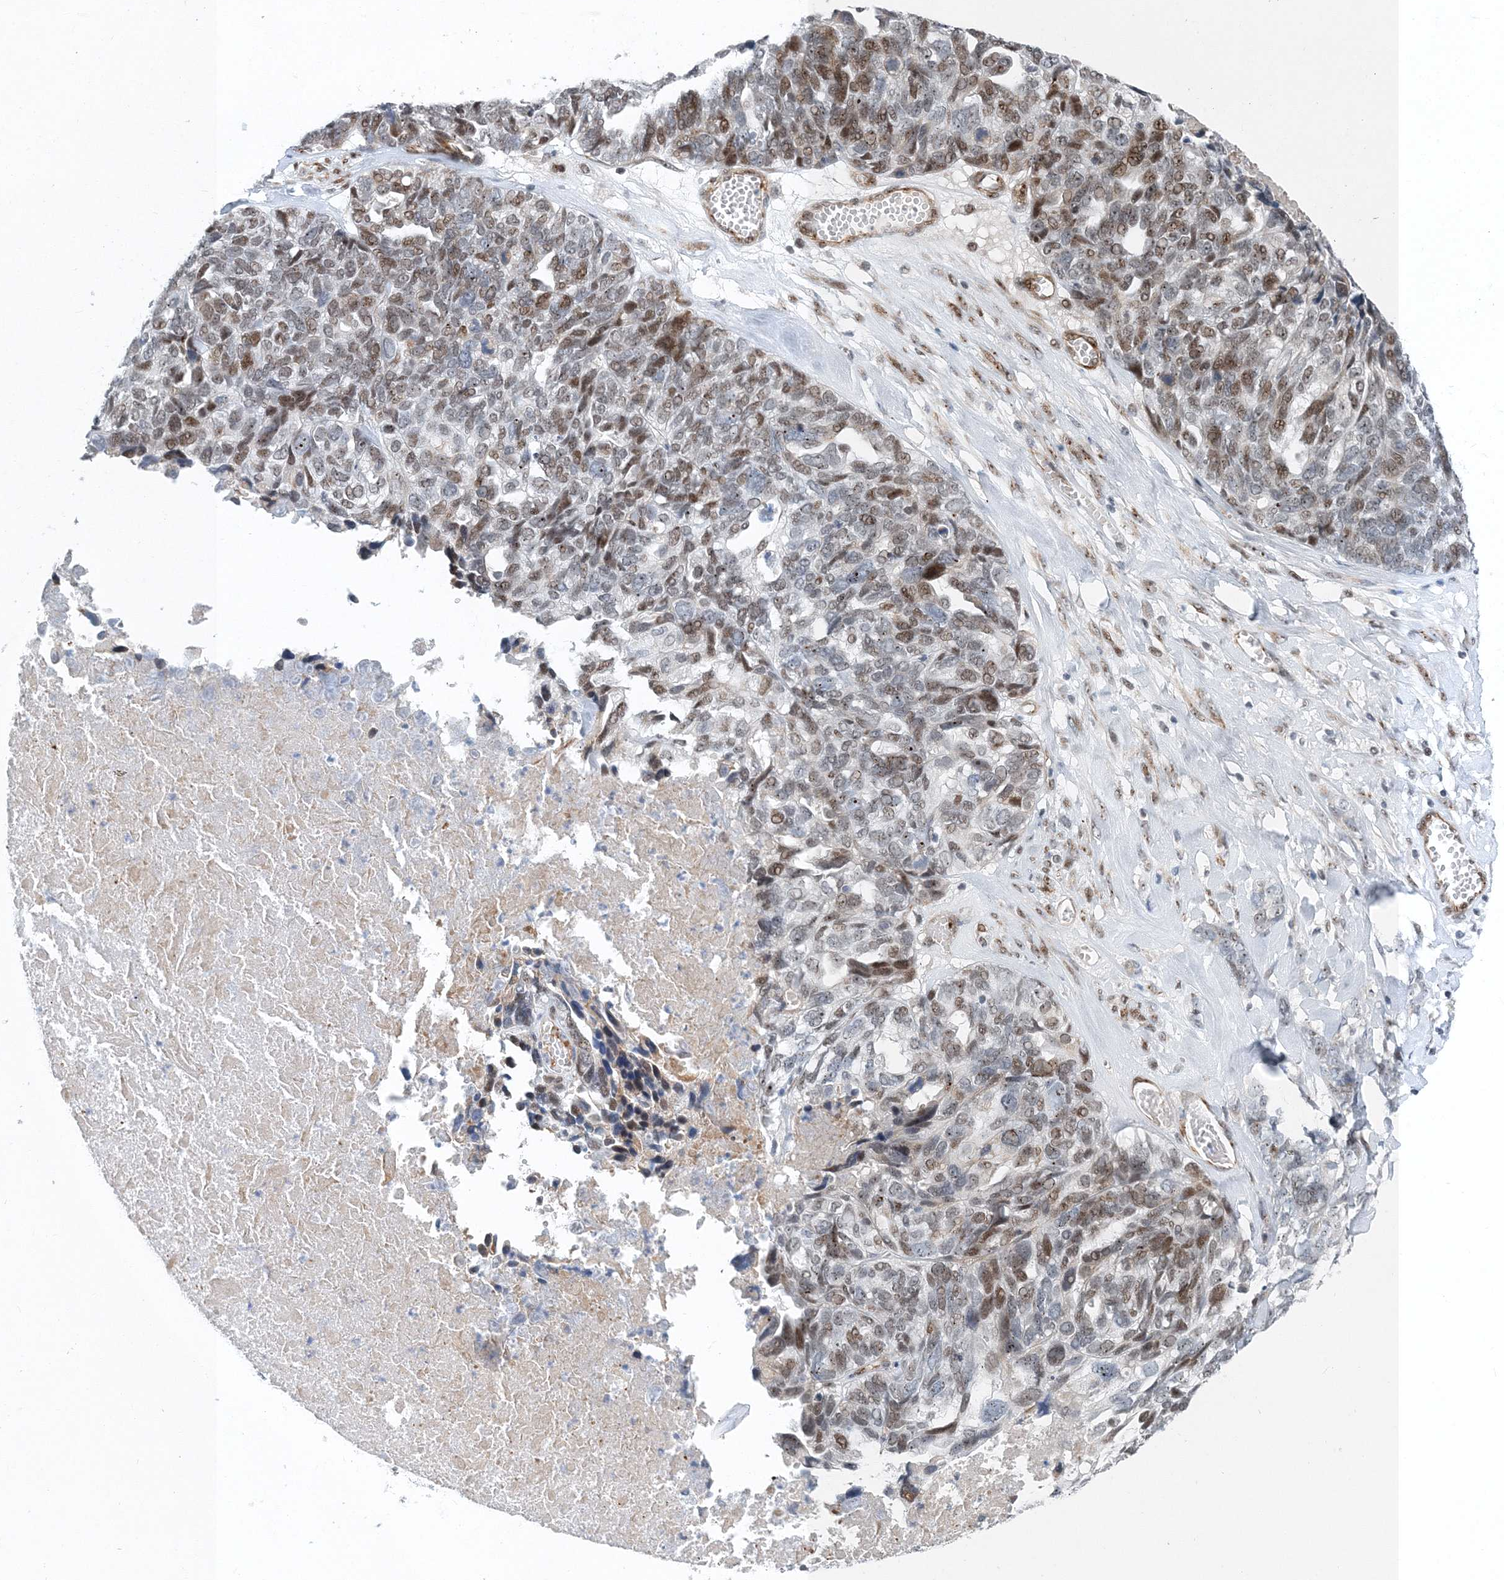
{"staining": {"intensity": "moderate", "quantity": ">75%", "location": "nuclear"}, "tissue": "ovarian cancer", "cell_type": "Tumor cells", "image_type": "cancer", "snomed": [{"axis": "morphology", "description": "Cystadenocarcinoma, serous, NOS"}, {"axis": "topography", "description": "Ovary"}], "caption": "Immunohistochemistry (IHC) image of neoplastic tissue: human ovarian cancer (serous cystadenocarcinoma) stained using immunohistochemistry (IHC) reveals medium levels of moderate protein expression localized specifically in the nuclear of tumor cells, appearing as a nuclear brown color.", "gene": "UIMC1", "patient": {"sex": "female", "age": 79}}